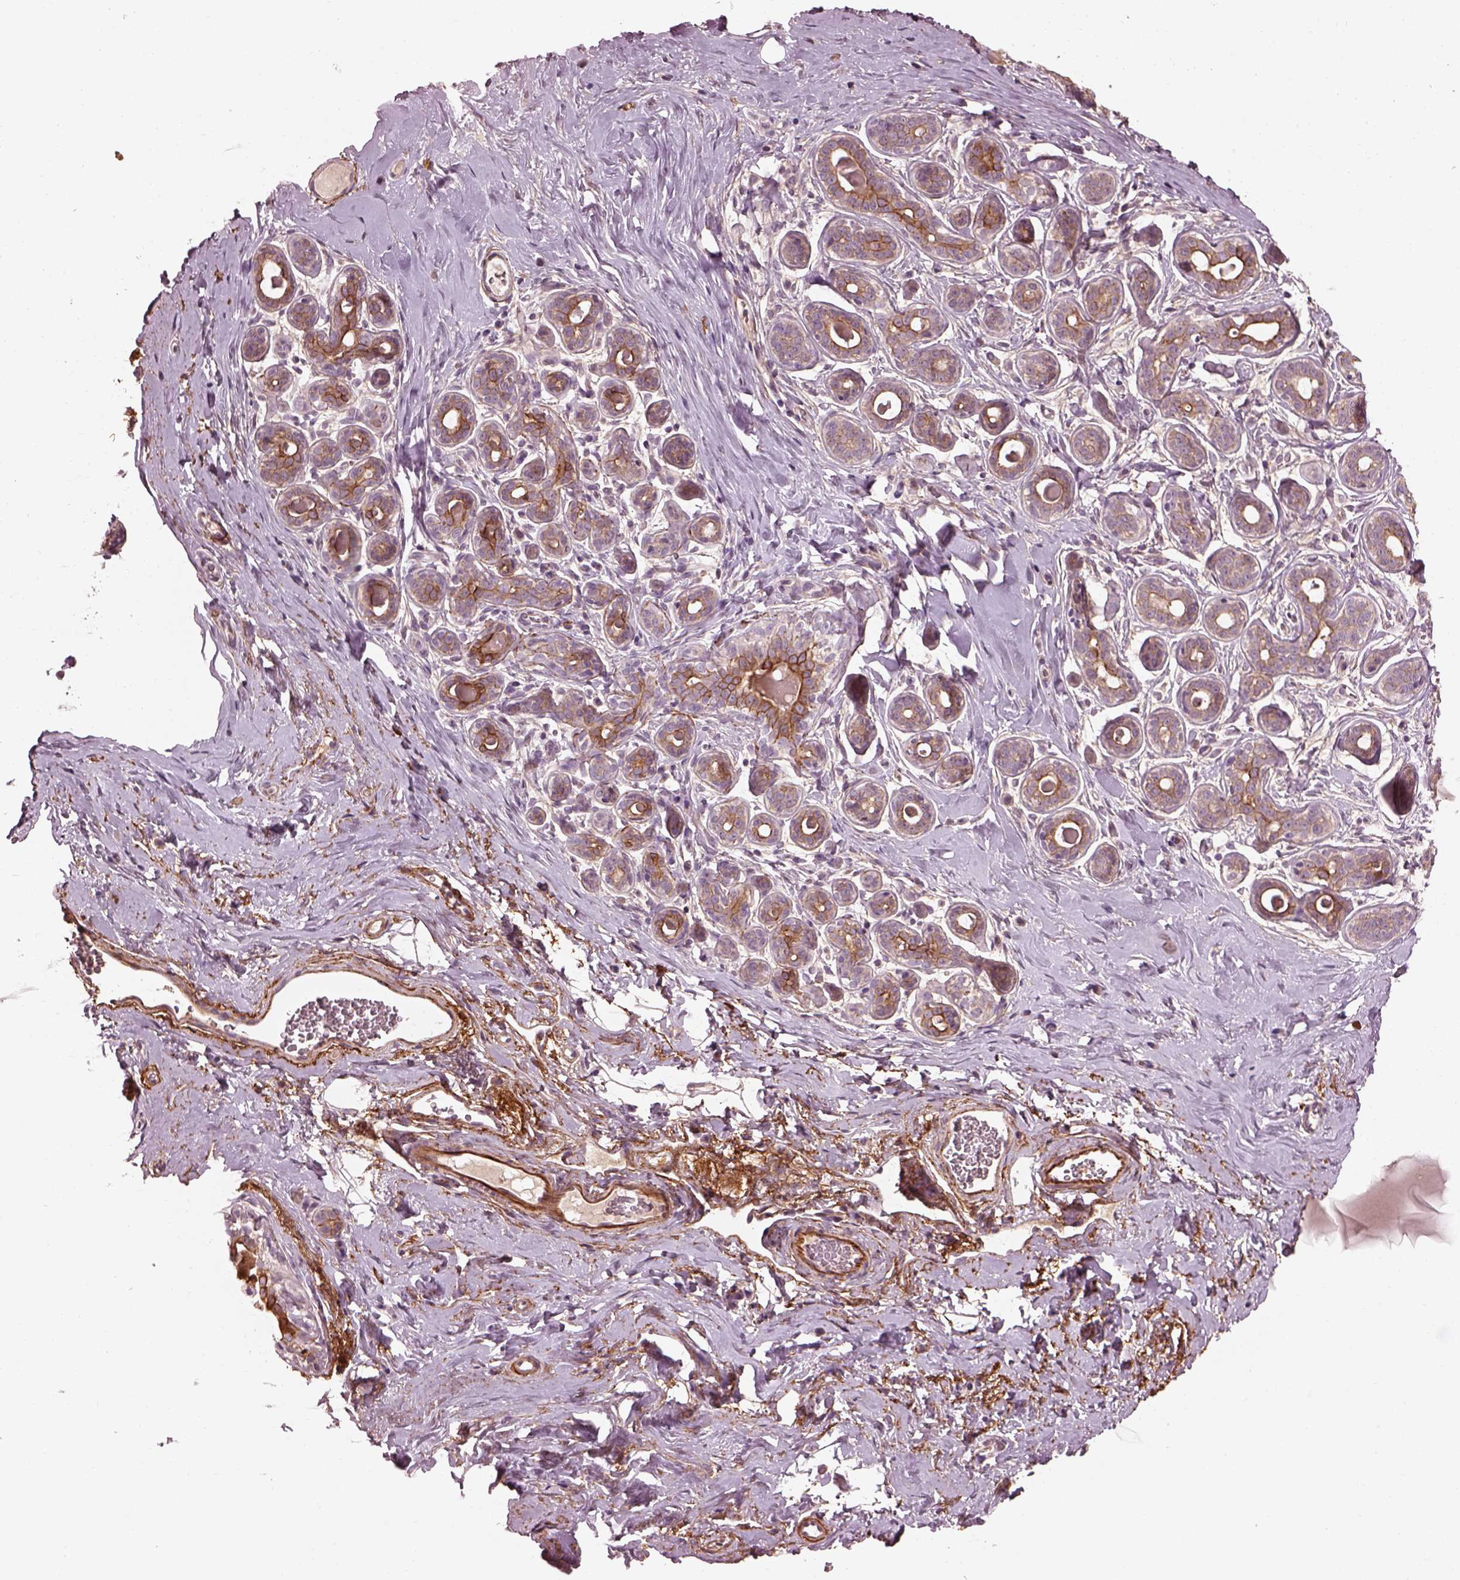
{"staining": {"intensity": "negative", "quantity": "none", "location": "none"}, "tissue": "breast", "cell_type": "Adipocytes", "image_type": "normal", "snomed": [{"axis": "morphology", "description": "Normal tissue, NOS"}, {"axis": "topography", "description": "Skin"}, {"axis": "topography", "description": "Breast"}], "caption": "Immunohistochemical staining of unremarkable human breast reveals no significant staining in adipocytes.", "gene": "EFEMP1", "patient": {"sex": "female", "age": 43}}